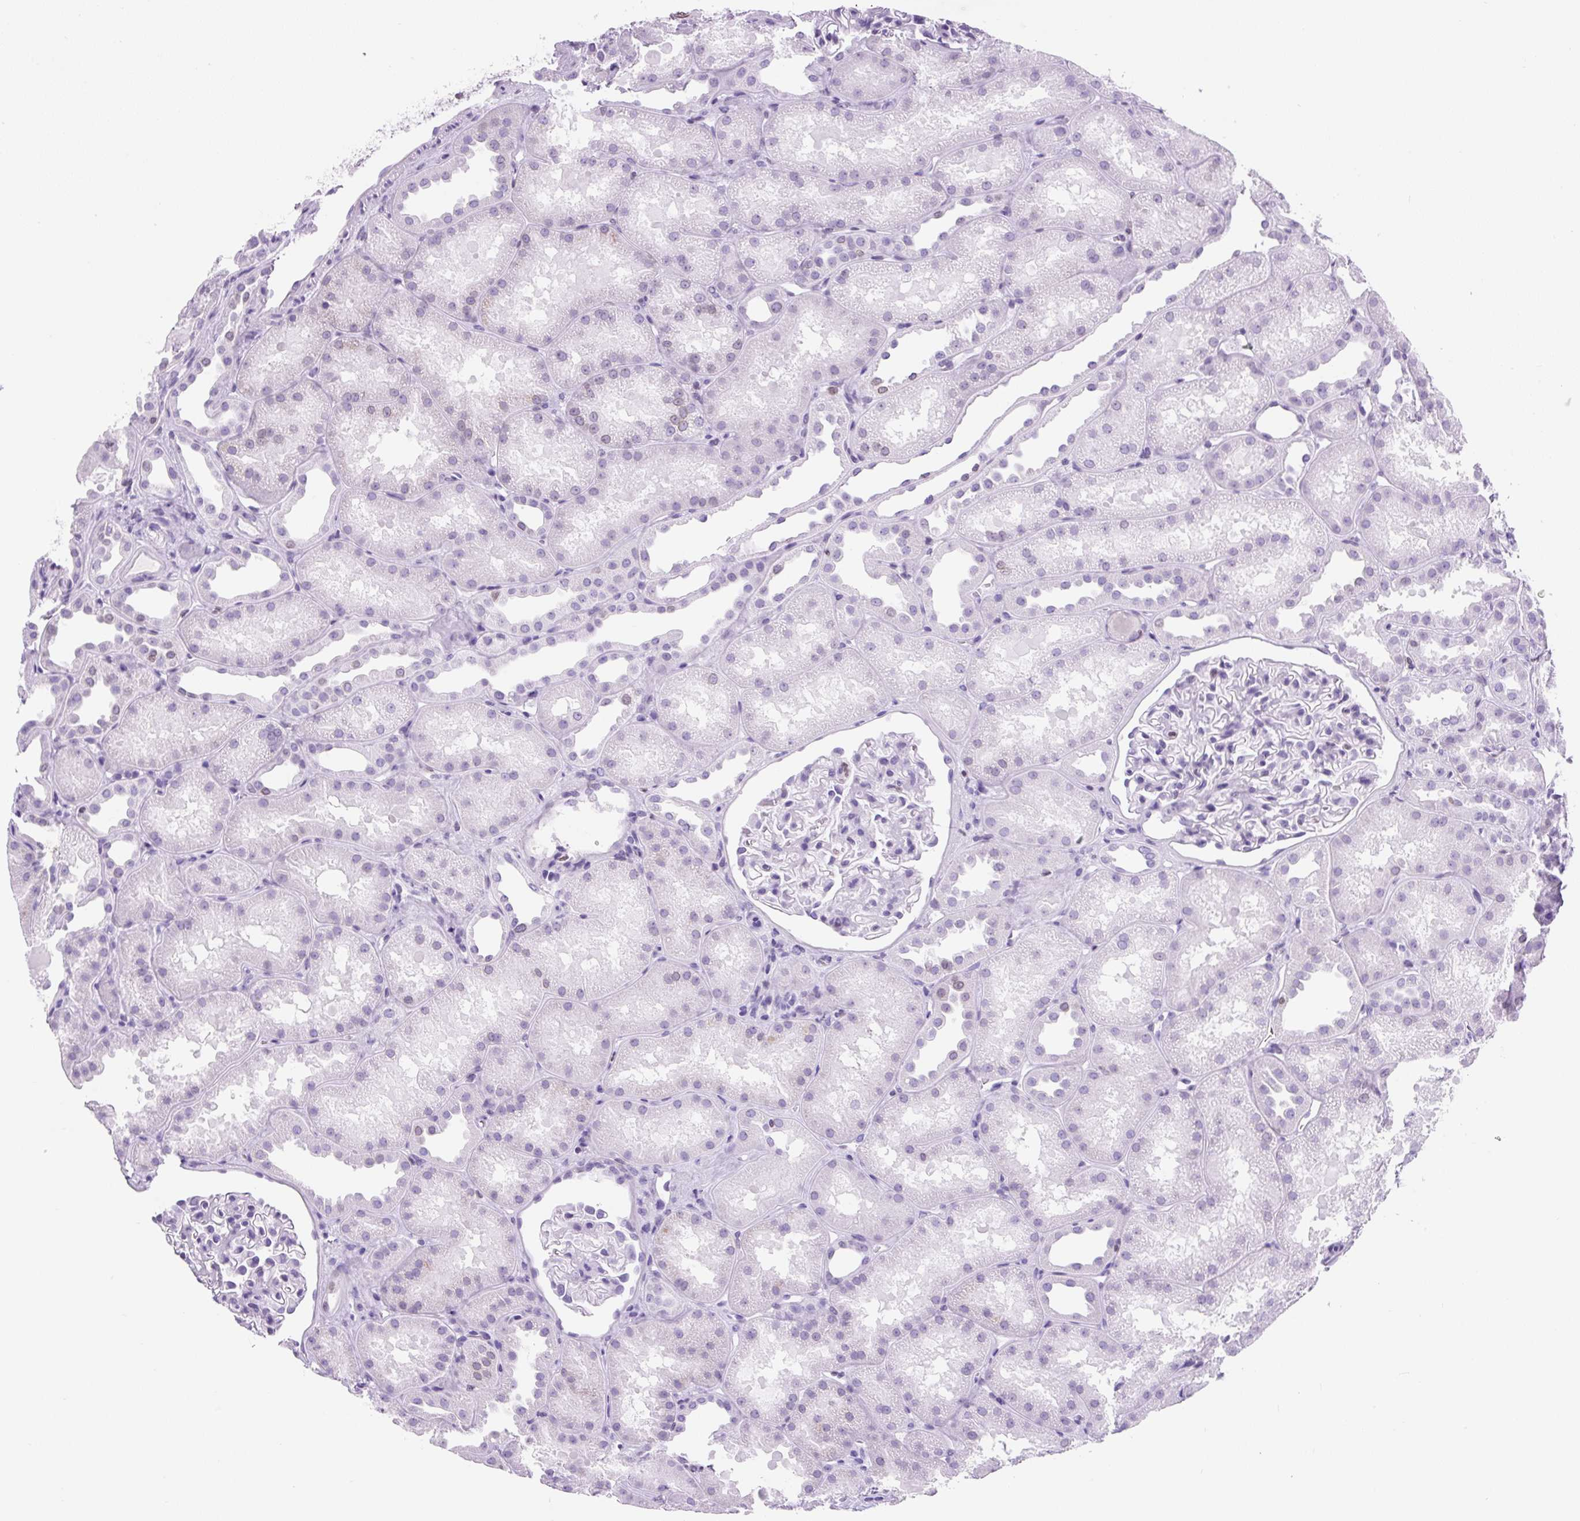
{"staining": {"intensity": "negative", "quantity": "none", "location": "none"}, "tissue": "kidney", "cell_type": "Cells in glomeruli", "image_type": "normal", "snomed": [{"axis": "morphology", "description": "Normal tissue, NOS"}, {"axis": "topography", "description": "Kidney"}], "caption": "Immunohistochemical staining of normal kidney reveals no significant expression in cells in glomeruli. (Brightfield microscopy of DAB IHC at high magnification).", "gene": "VPREB1", "patient": {"sex": "male", "age": 61}}